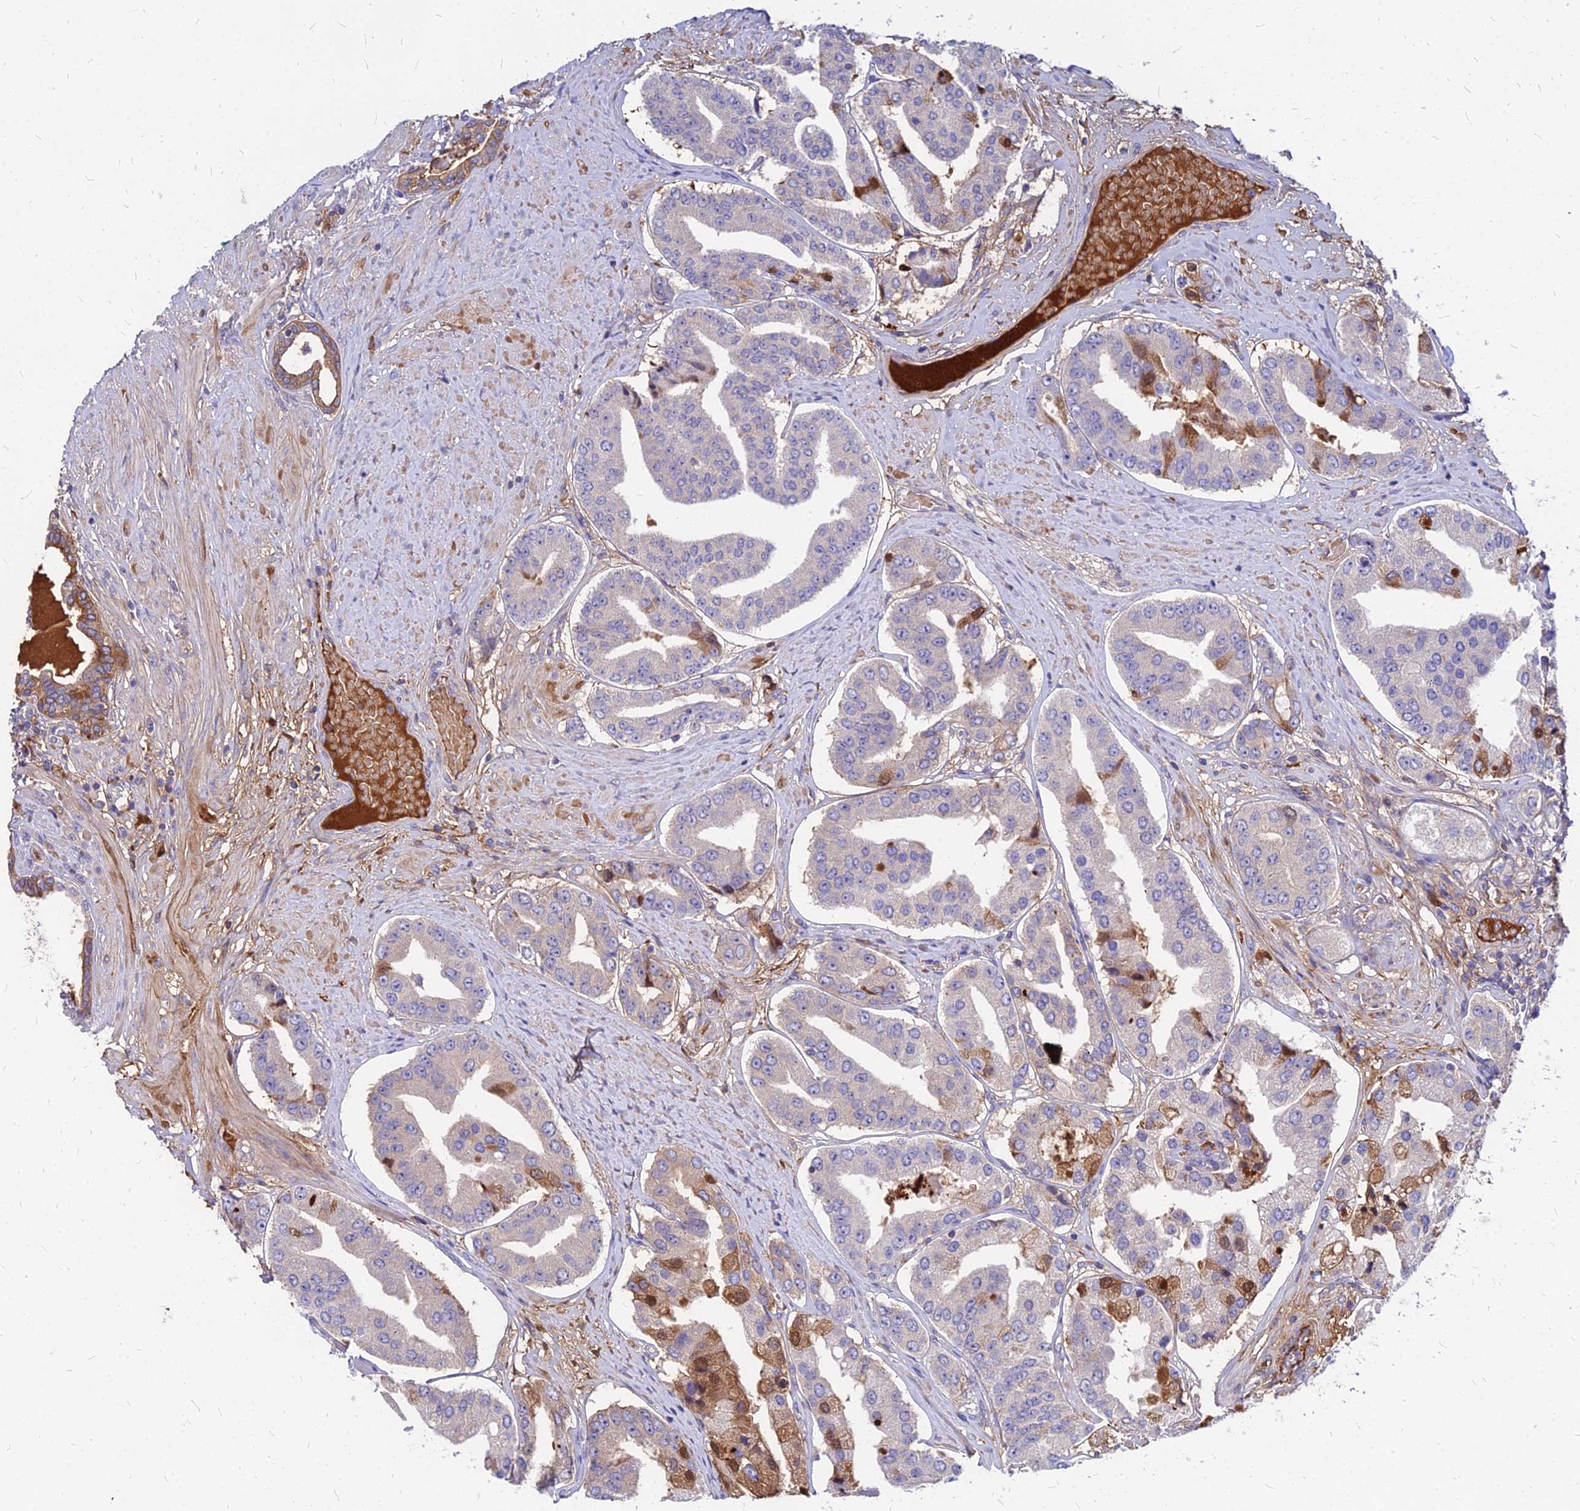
{"staining": {"intensity": "moderate", "quantity": "<25%", "location": "cytoplasmic/membranous,nuclear"}, "tissue": "prostate cancer", "cell_type": "Tumor cells", "image_type": "cancer", "snomed": [{"axis": "morphology", "description": "Adenocarcinoma, High grade"}, {"axis": "topography", "description": "Prostate"}], "caption": "This photomicrograph demonstrates prostate cancer stained with IHC to label a protein in brown. The cytoplasmic/membranous and nuclear of tumor cells show moderate positivity for the protein. Nuclei are counter-stained blue.", "gene": "ACSM6", "patient": {"sex": "male", "age": 63}}